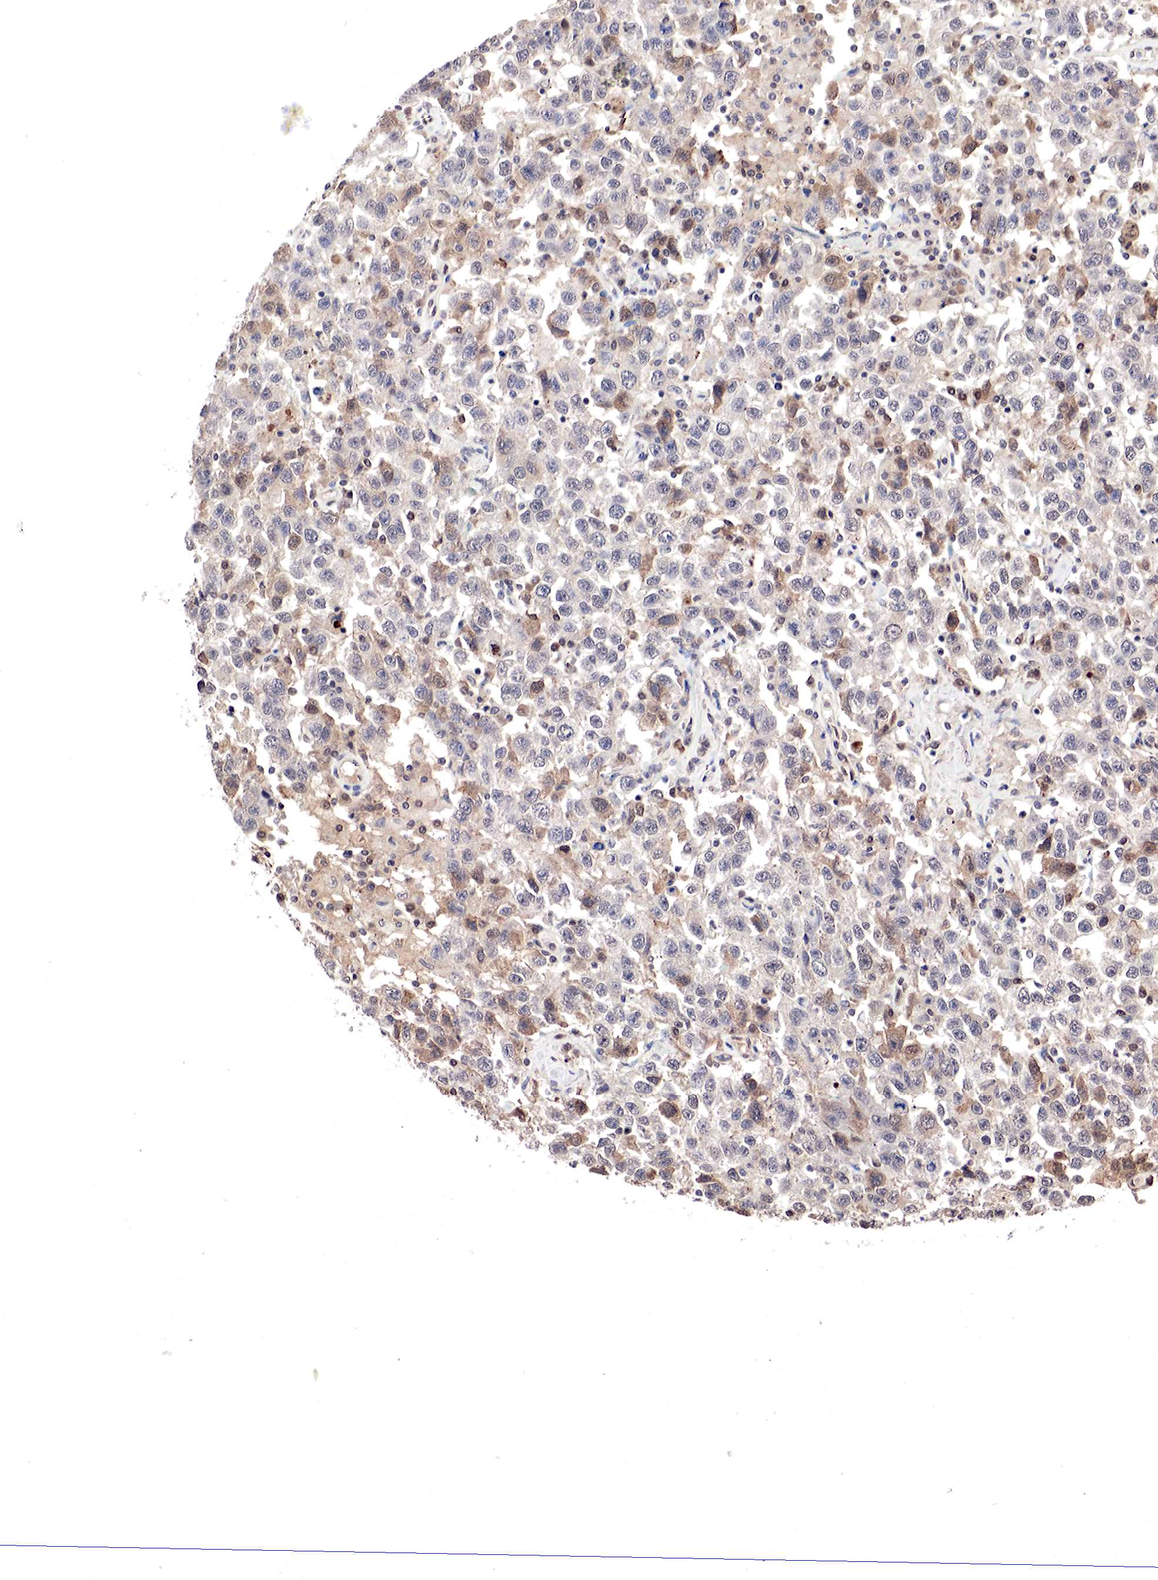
{"staining": {"intensity": "moderate", "quantity": ">75%", "location": "cytoplasmic/membranous"}, "tissue": "testis cancer", "cell_type": "Tumor cells", "image_type": "cancer", "snomed": [{"axis": "morphology", "description": "Seminoma, NOS"}, {"axis": "topography", "description": "Testis"}], "caption": "Immunohistochemistry image of human testis cancer stained for a protein (brown), which reveals medium levels of moderate cytoplasmic/membranous expression in about >75% of tumor cells.", "gene": "DACH2", "patient": {"sex": "male", "age": 41}}